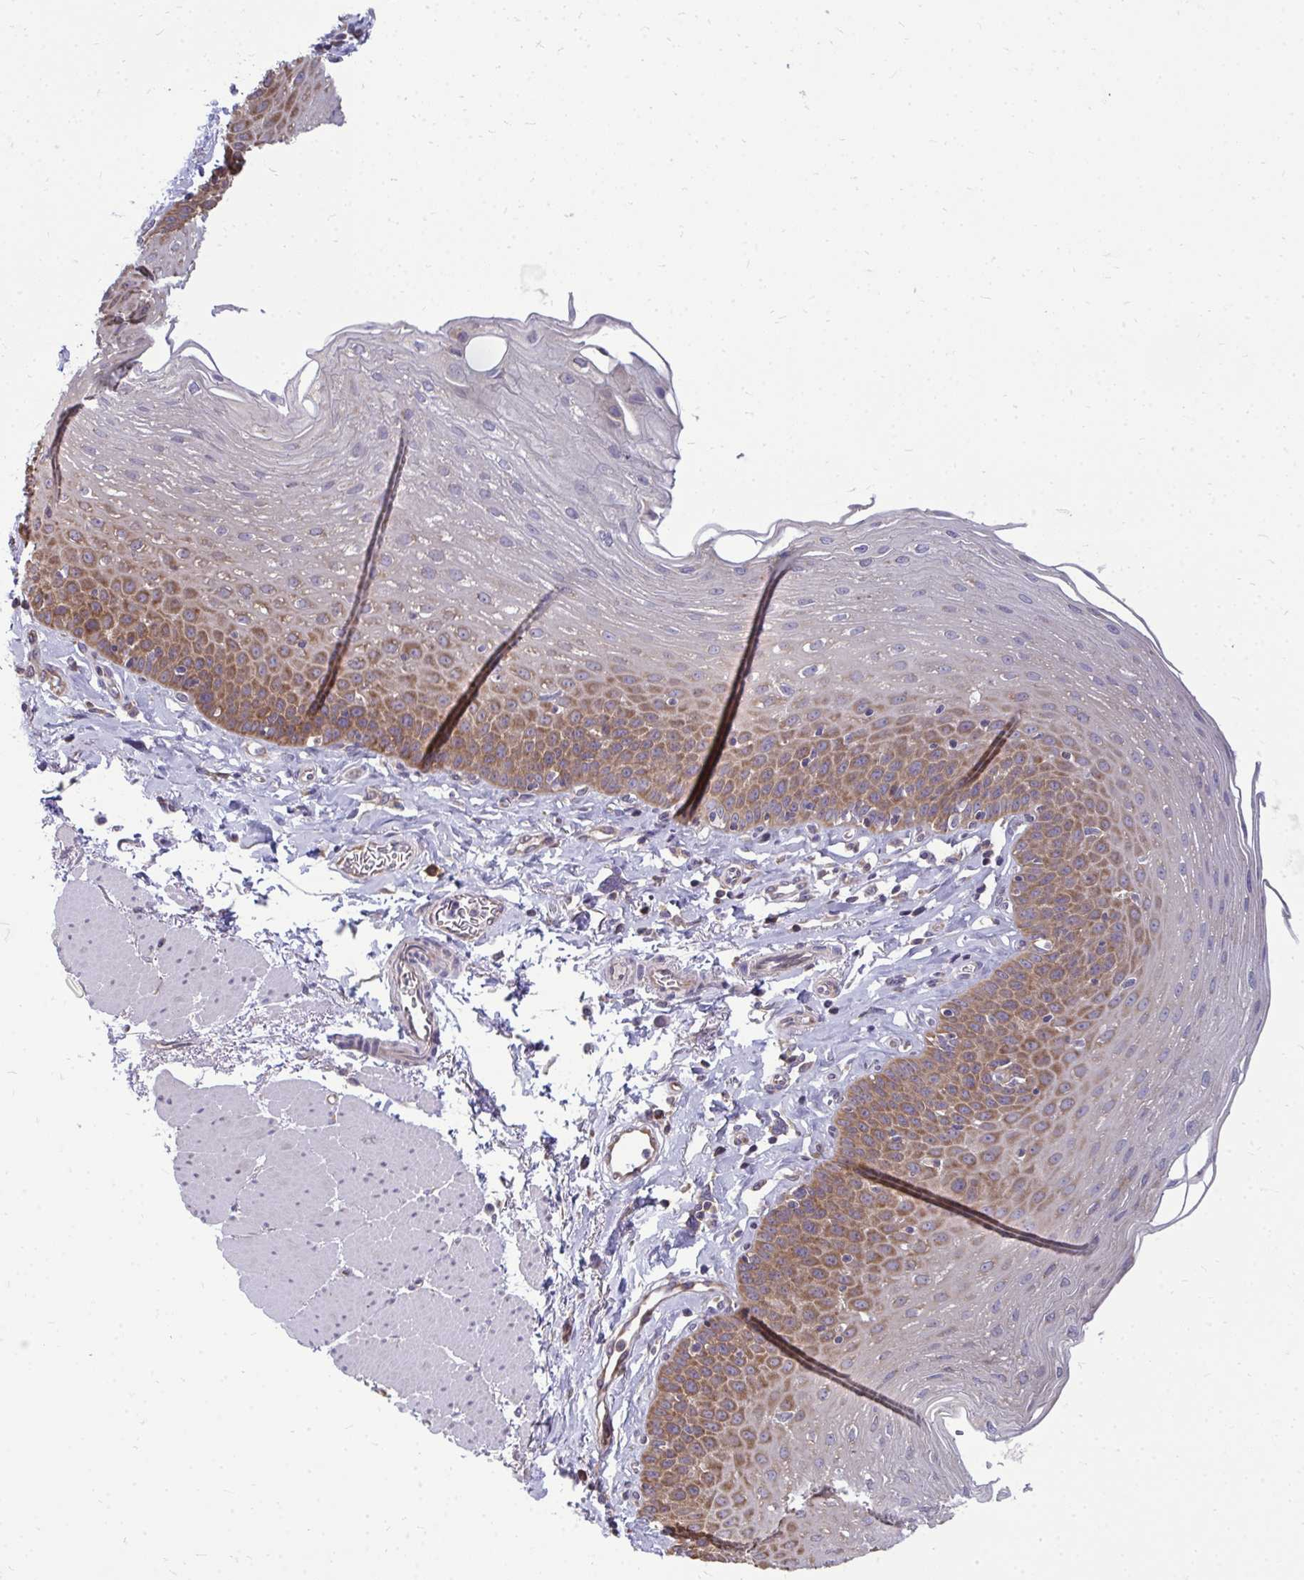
{"staining": {"intensity": "moderate", "quantity": "25%-75%", "location": "cytoplasmic/membranous"}, "tissue": "esophagus", "cell_type": "Squamous epithelial cells", "image_type": "normal", "snomed": [{"axis": "morphology", "description": "Normal tissue, NOS"}, {"axis": "topography", "description": "Esophagus"}], "caption": "Normal esophagus was stained to show a protein in brown. There is medium levels of moderate cytoplasmic/membranous expression in about 25%-75% of squamous epithelial cells. (IHC, brightfield microscopy, high magnification).", "gene": "RPLP2", "patient": {"sex": "female", "age": 81}}